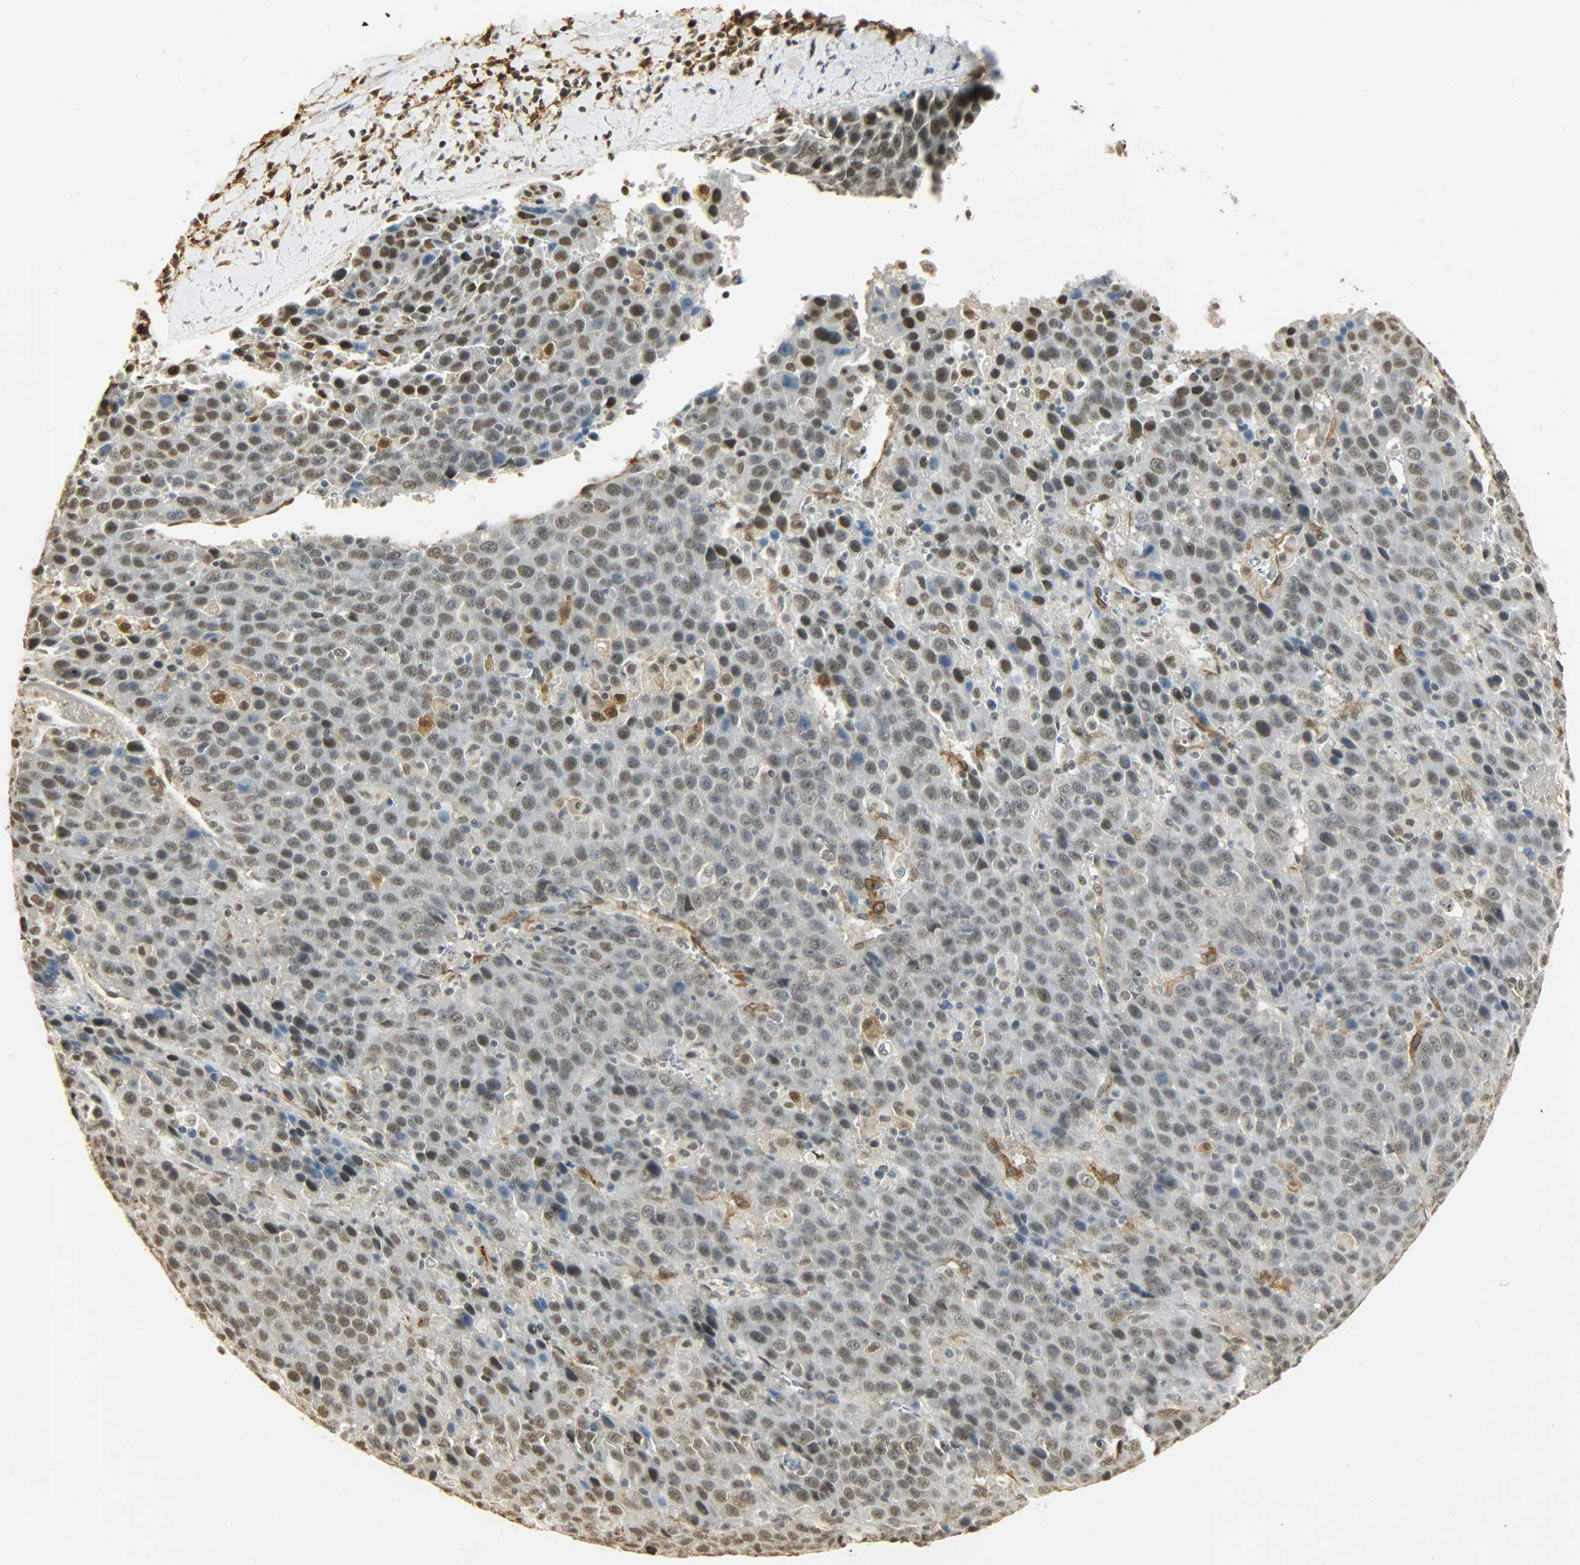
{"staining": {"intensity": "moderate", "quantity": ">75%", "location": "nuclear"}, "tissue": "liver cancer", "cell_type": "Tumor cells", "image_type": "cancer", "snomed": [{"axis": "morphology", "description": "Carcinoma, Hepatocellular, NOS"}, {"axis": "topography", "description": "Liver"}], "caption": "Immunohistochemical staining of hepatocellular carcinoma (liver) exhibits moderate nuclear protein positivity in approximately >75% of tumor cells. Using DAB (3,3'-diaminobenzidine) (brown) and hematoxylin (blue) stains, captured at high magnification using brightfield microscopy.", "gene": "NGFR", "patient": {"sex": "female", "age": 53}}